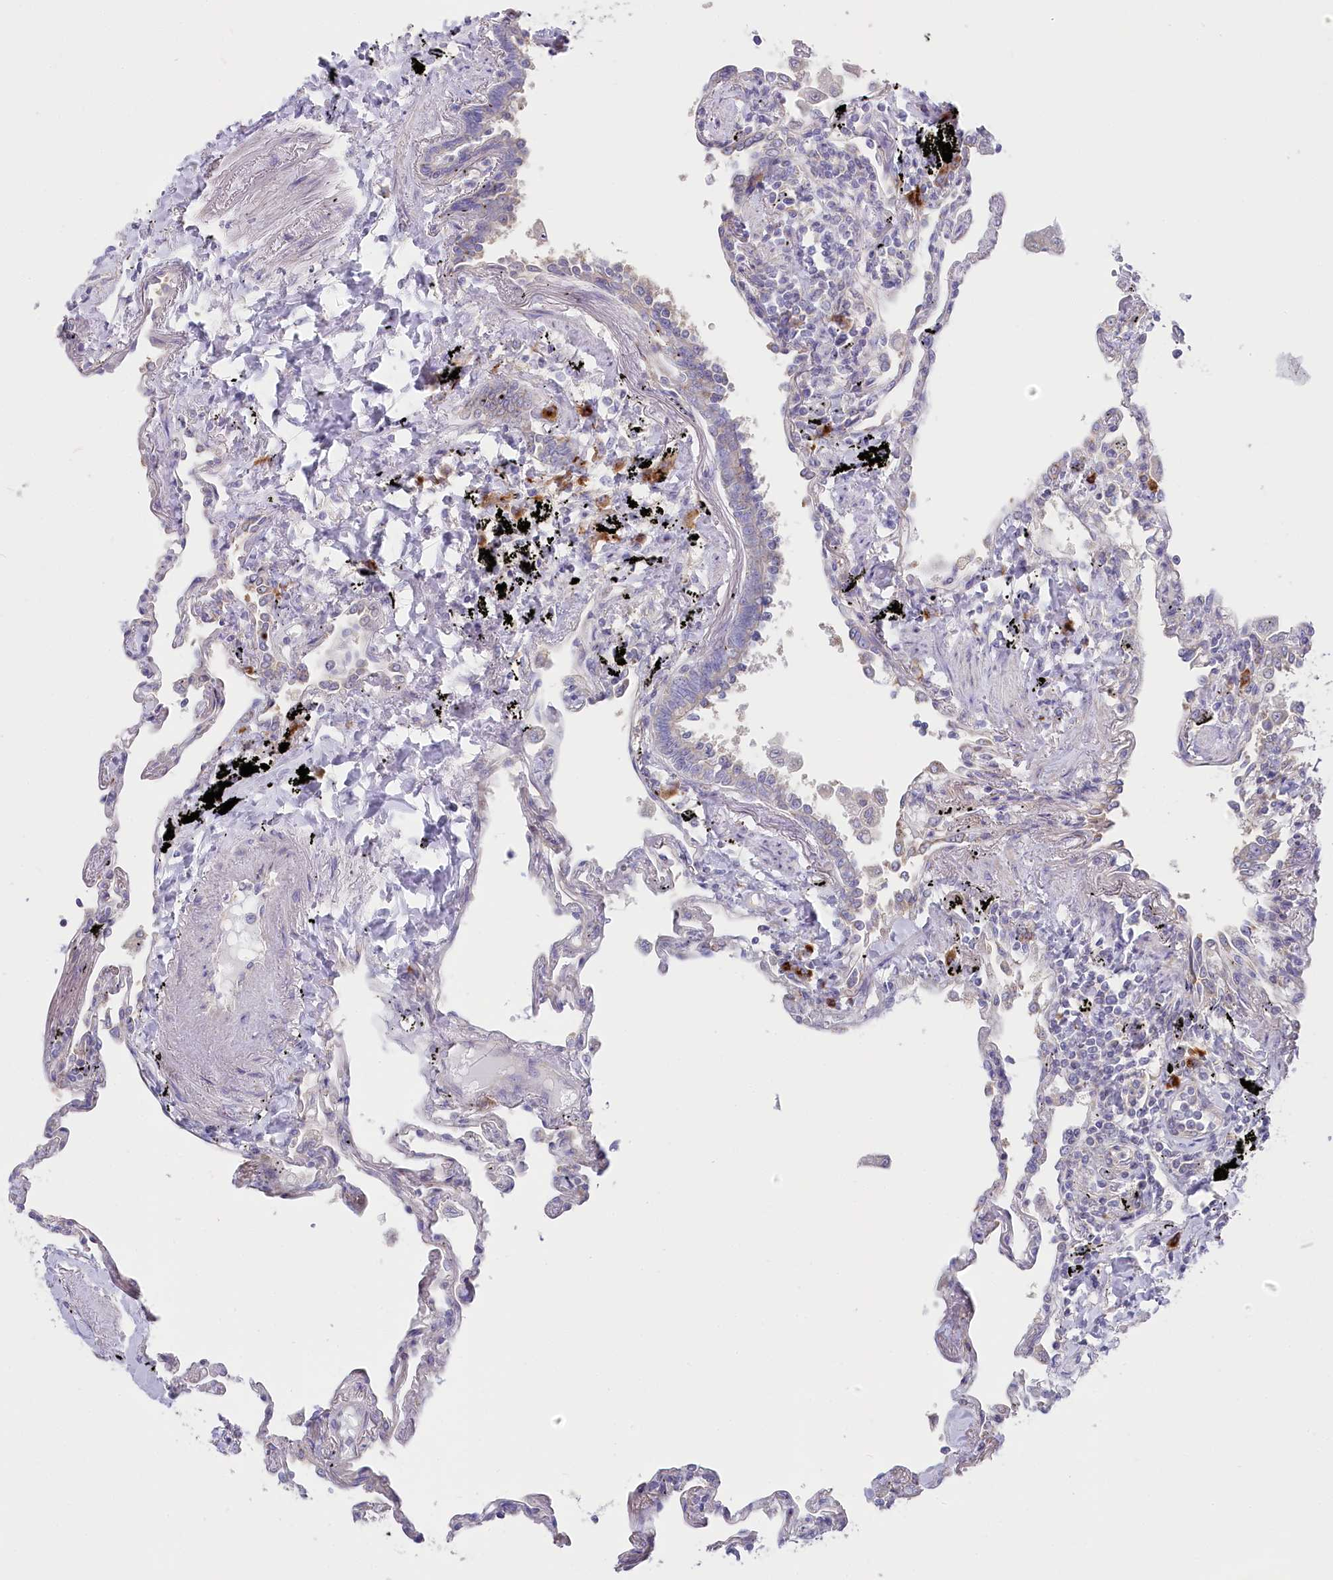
{"staining": {"intensity": "negative", "quantity": "none", "location": "none"}, "tissue": "lung", "cell_type": "Alveolar cells", "image_type": "normal", "snomed": [{"axis": "morphology", "description": "Normal tissue, NOS"}, {"axis": "topography", "description": "Lung"}], "caption": "Immunohistochemistry micrograph of benign lung stained for a protein (brown), which displays no positivity in alveolar cells. (Stains: DAB IHC with hematoxylin counter stain, Microscopy: brightfield microscopy at high magnification).", "gene": "POGLUT1", "patient": {"sex": "female", "age": 67}}